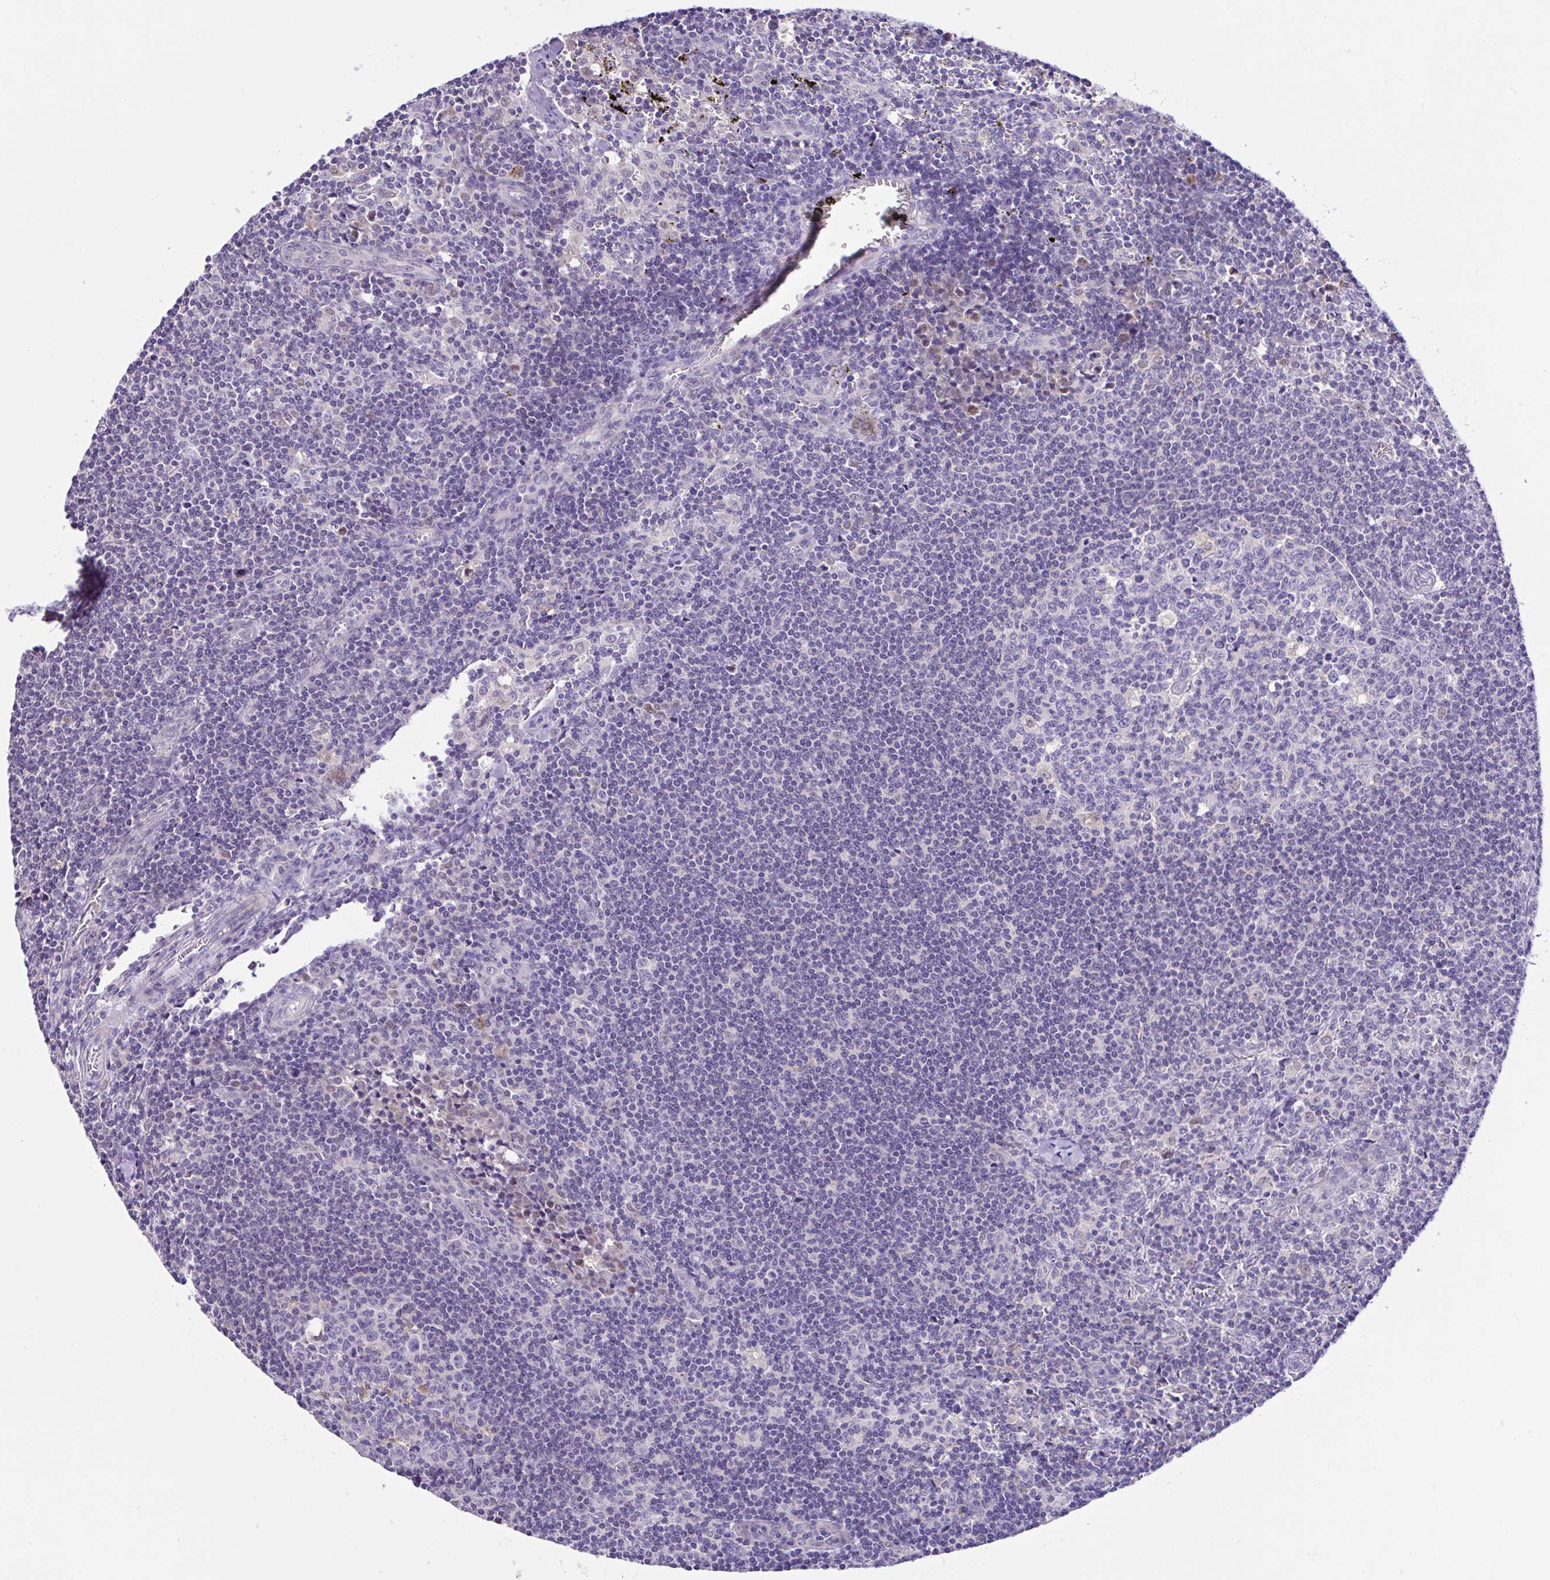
{"staining": {"intensity": "negative", "quantity": "none", "location": "none"}, "tissue": "lymph node", "cell_type": "Germinal center cells", "image_type": "normal", "snomed": [{"axis": "morphology", "description": "Normal tissue, NOS"}, {"axis": "topography", "description": "Lymph node"}], "caption": "High power microscopy micrograph of an immunohistochemistry image of normal lymph node, revealing no significant positivity in germinal center cells. The staining was performed using DAB (3,3'-diaminobenzidine) to visualize the protein expression in brown, while the nuclei were stained in blue with hematoxylin (Magnification: 20x).", "gene": "ANO4", "patient": {"sex": "female", "age": 45}}